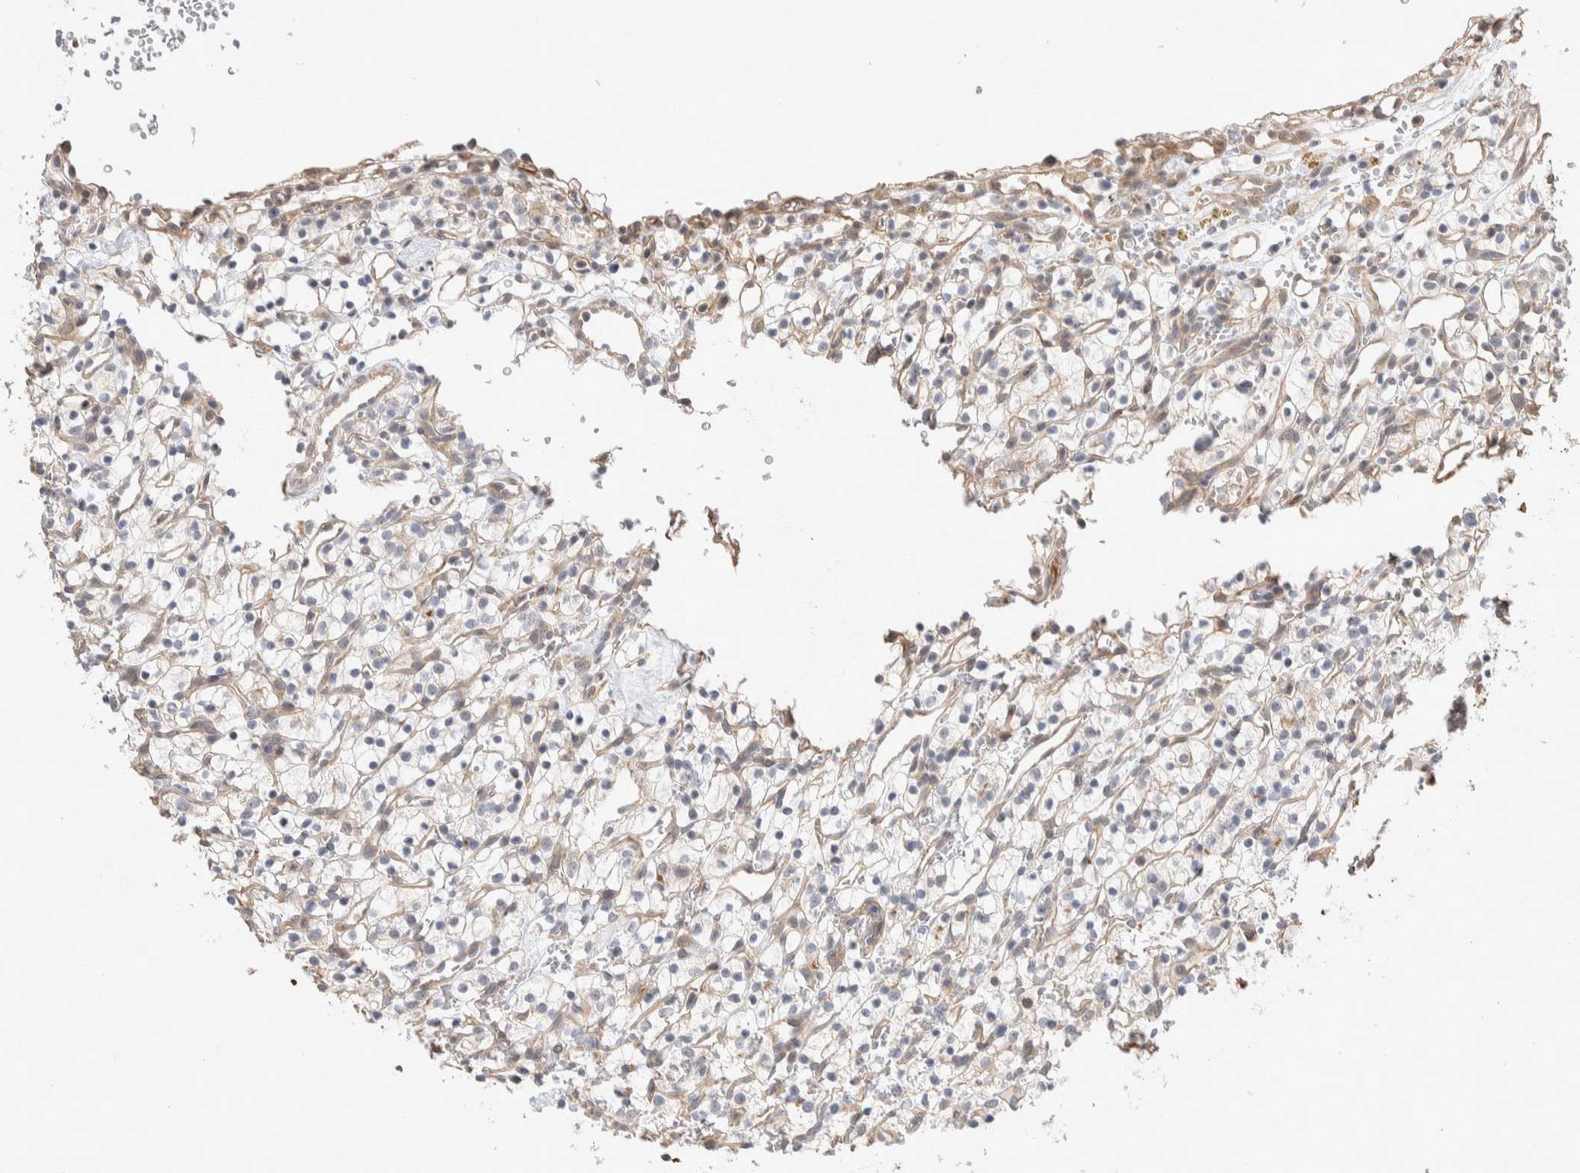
{"staining": {"intensity": "negative", "quantity": "none", "location": "none"}, "tissue": "renal cancer", "cell_type": "Tumor cells", "image_type": "cancer", "snomed": [{"axis": "morphology", "description": "Adenocarcinoma, NOS"}, {"axis": "topography", "description": "Kidney"}], "caption": "An image of adenocarcinoma (renal) stained for a protein demonstrates no brown staining in tumor cells. (DAB (3,3'-diaminobenzidine) immunohistochemistry (IHC) with hematoxylin counter stain).", "gene": "ZNF704", "patient": {"sex": "female", "age": 57}}